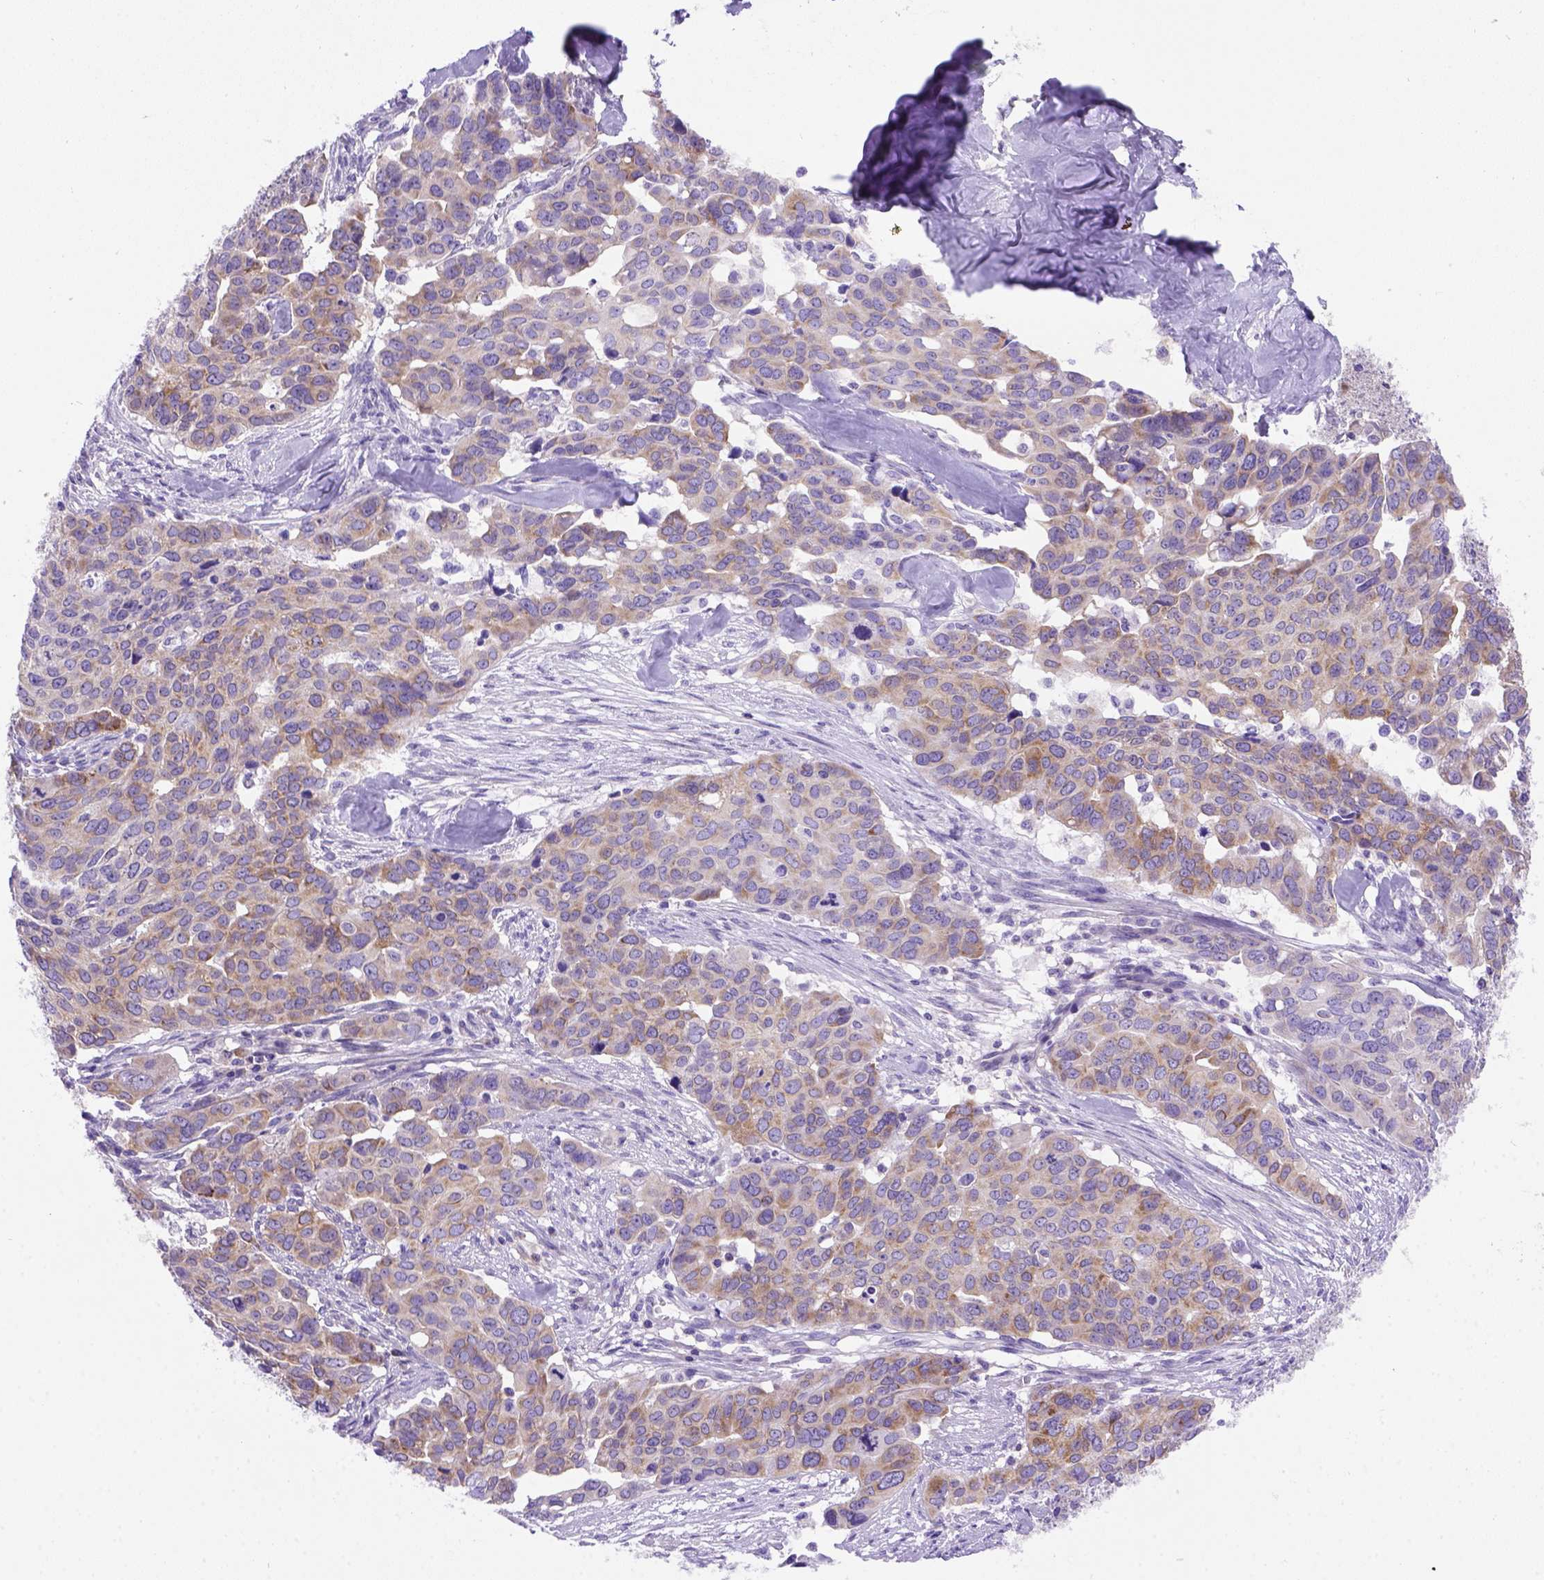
{"staining": {"intensity": "moderate", "quantity": ">75%", "location": "cytoplasmic/membranous"}, "tissue": "ovarian cancer", "cell_type": "Tumor cells", "image_type": "cancer", "snomed": [{"axis": "morphology", "description": "Carcinoma, endometroid"}, {"axis": "topography", "description": "Ovary"}], "caption": "Moderate cytoplasmic/membranous protein positivity is appreciated in about >75% of tumor cells in ovarian cancer.", "gene": "FOXI1", "patient": {"sex": "female", "age": 78}}